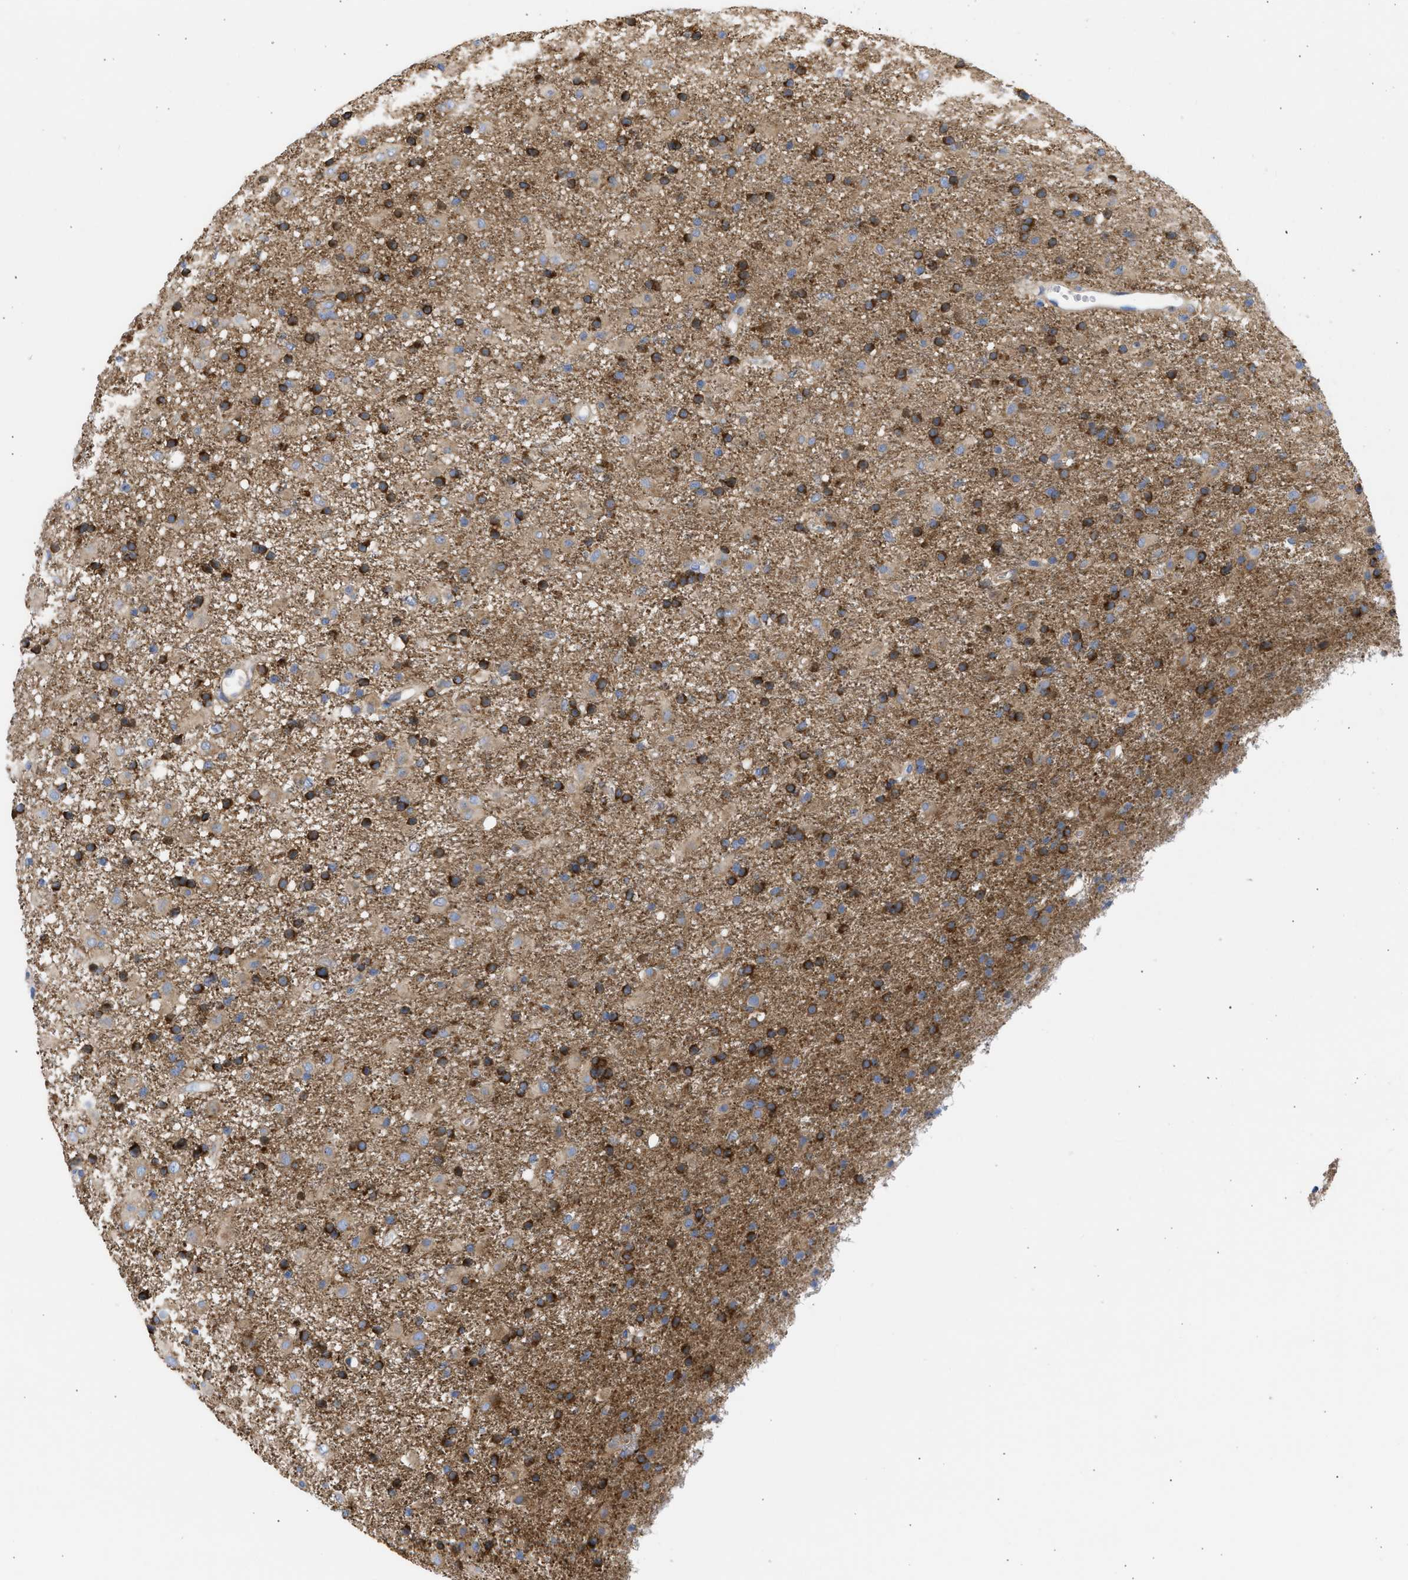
{"staining": {"intensity": "strong", "quantity": ">75%", "location": "cytoplasmic/membranous"}, "tissue": "glioma", "cell_type": "Tumor cells", "image_type": "cancer", "snomed": [{"axis": "morphology", "description": "Glioma, malignant, Low grade"}, {"axis": "topography", "description": "Brain"}], "caption": "An image of glioma stained for a protein exhibits strong cytoplasmic/membranous brown staining in tumor cells. (brown staining indicates protein expression, while blue staining denotes nuclei).", "gene": "BTG3", "patient": {"sex": "male", "age": 65}}